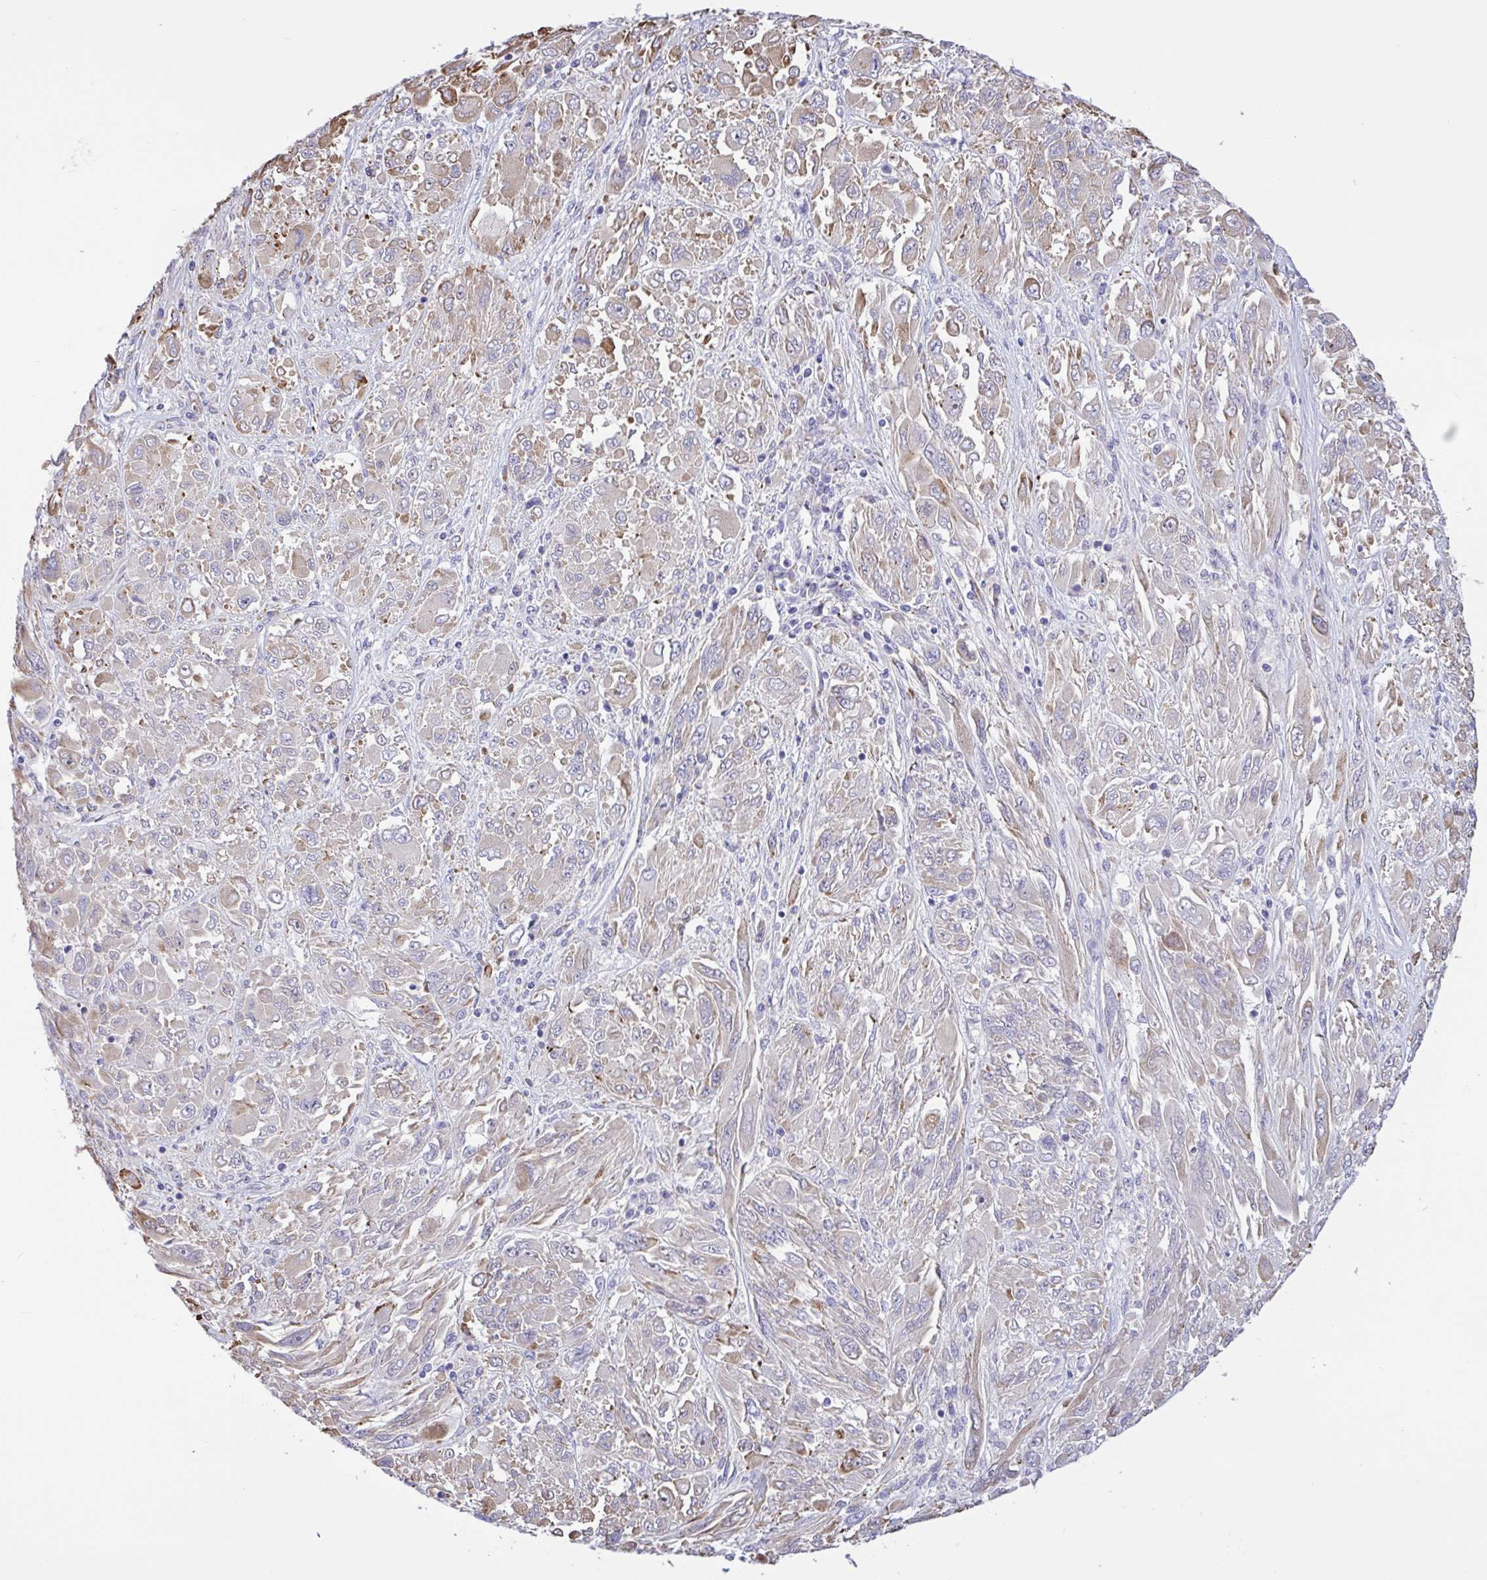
{"staining": {"intensity": "moderate", "quantity": "<25%", "location": "cytoplasmic/membranous"}, "tissue": "melanoma", "cell_type": "Tumor cells", "image_type": "cancer", "snomed": [{"axis": "morphology", "description": "Malignant melanoma, NOS"}, {"axis": "topography", "description": "Skin"}], "caption": "Immunohistochemical staining of human melanoma shows moderate cytoplasmic/membranous protein expression in approximately <25% of tumor cells.", "gene": "DSC3", "patient": {"sex": "female", "age": 91}}